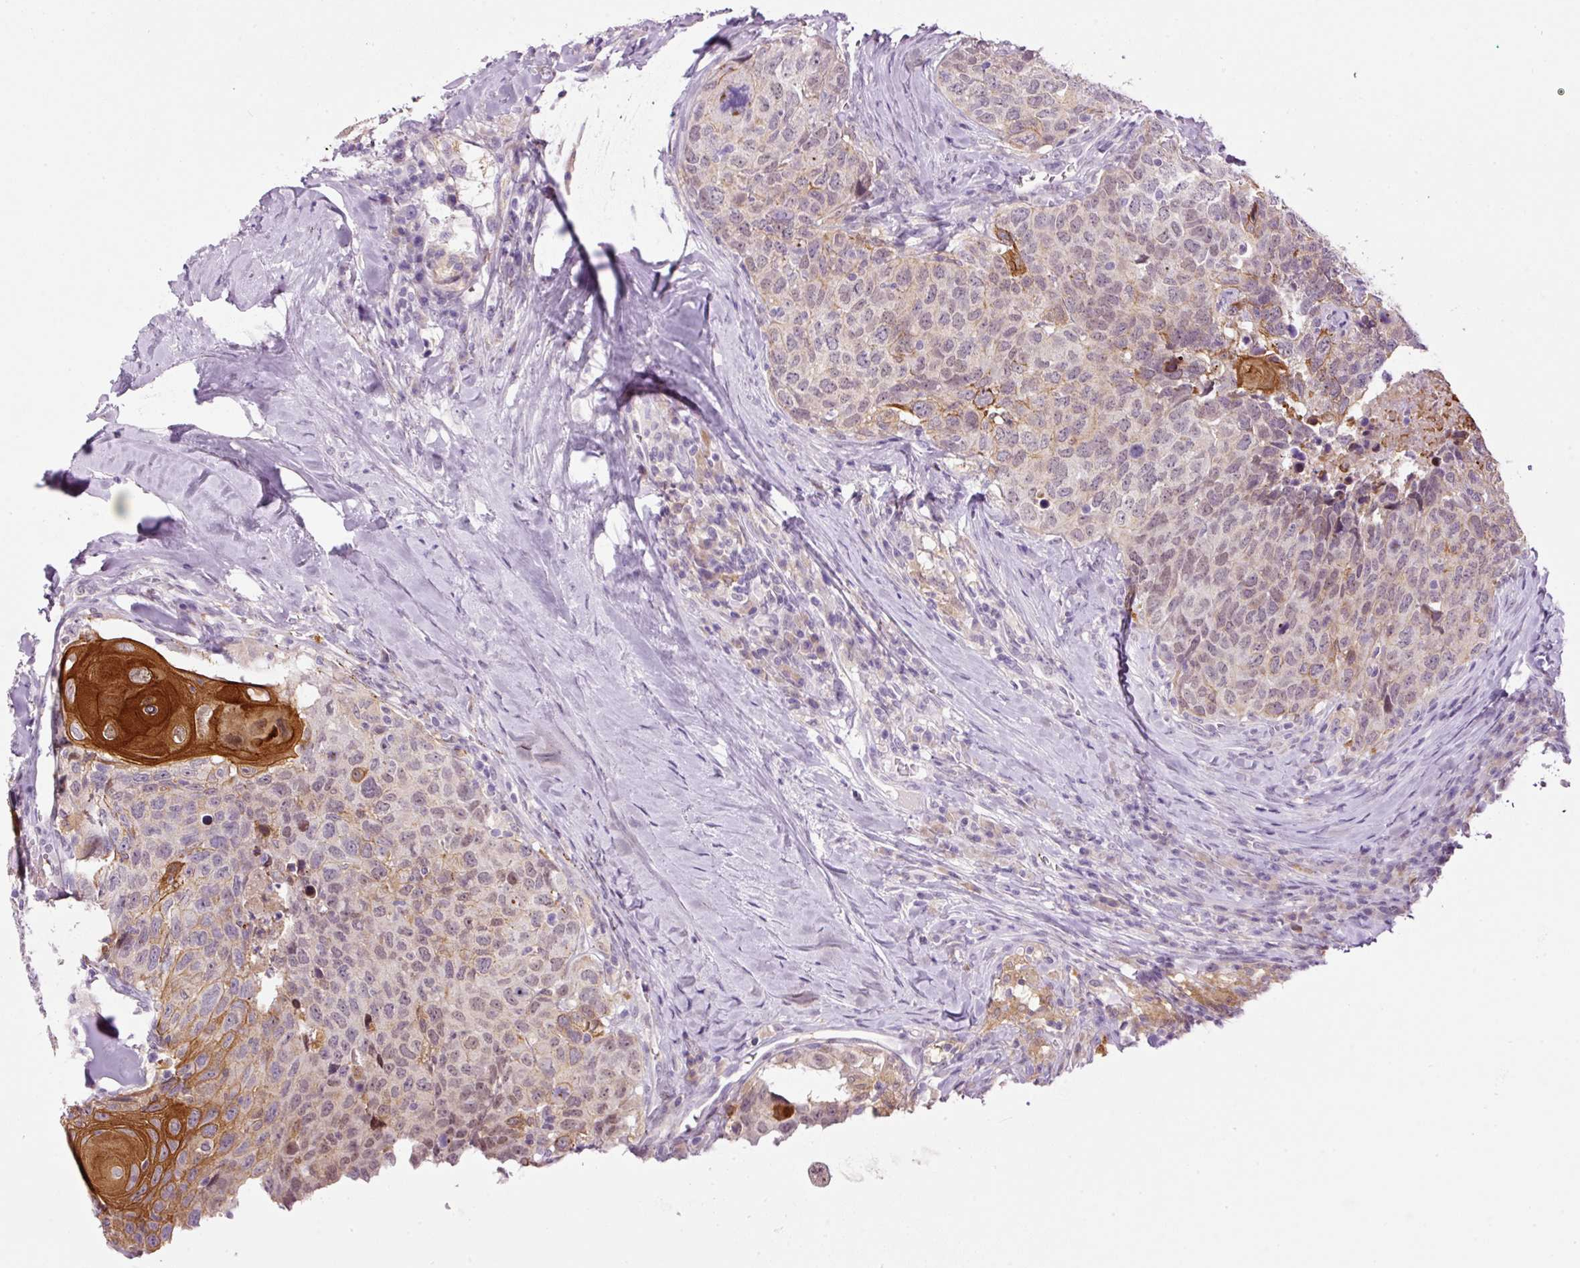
{"staining": {"intensity": "strong", "quantity": "<25%", "location": "cytoplasmic/membranous"}, "tissue": "head and neck cancer", "cell_type": "Tumor cells", "image_type": "cancer", "snomed": [{"axis": "morphology", "description": "Squamous cell carcinoma, NOS"}, {"axis": "topography", "description": "Head-Neck"}], "caption": "Squamous cell carcinoma (head and neck) stained for a protein (brown) shows strong cytoplasmic/membranous positive staining in about <25% of tumor cells.", "gene": "SRC", "patient": {"sex": "male", "age": 66}}